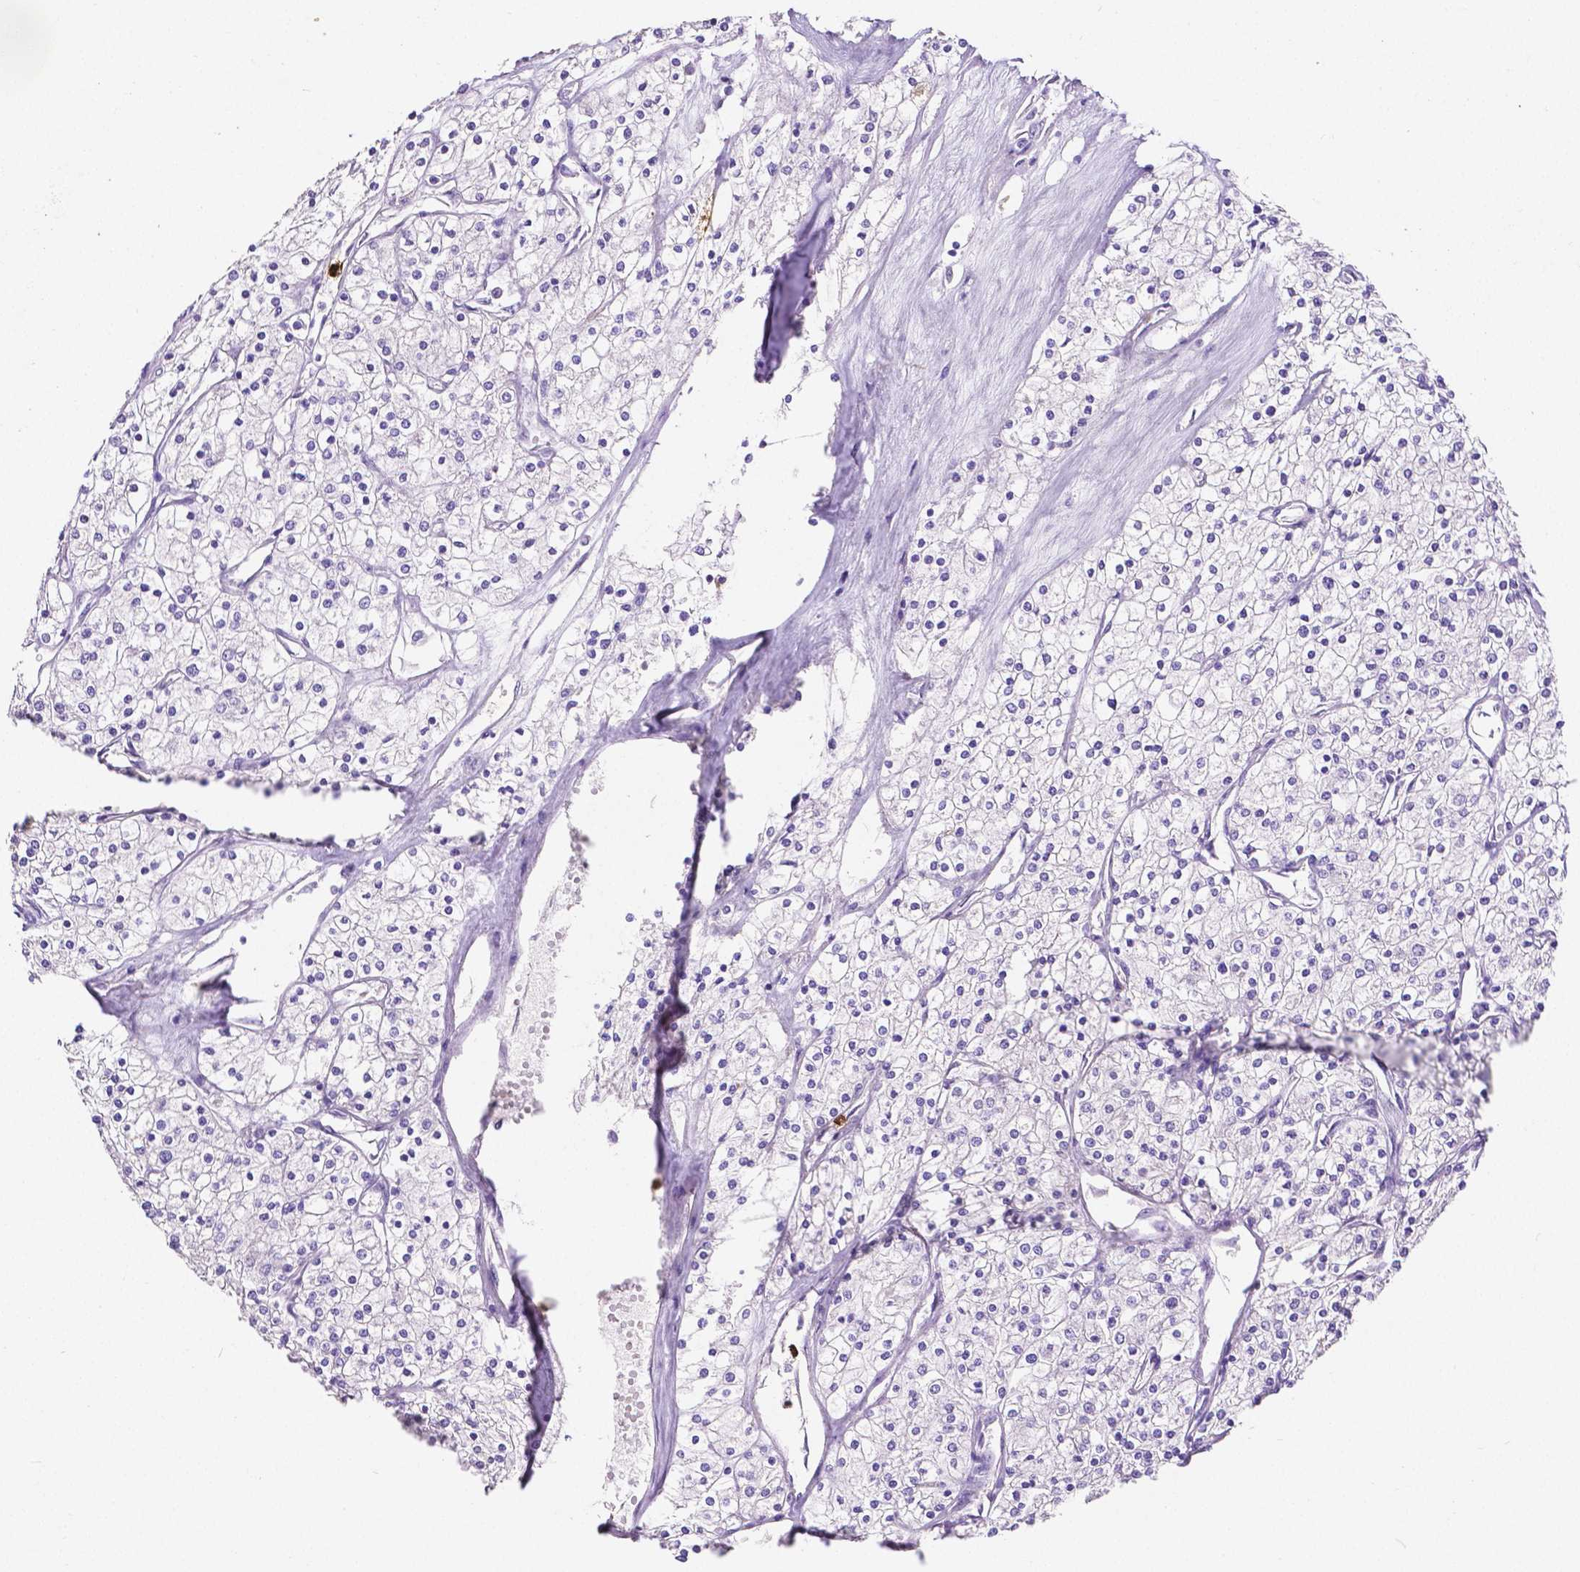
{"staining": {"intensity": "negative", "quantity": "none", "location": "none"}, "tissue": "renal cancer", "cell_type": "Tumor cells", "image_type": "cancer", "snomed": [{"axis": "morphology", "description": "Adenocarcinoma, NOS"}, {"axis": "topography", "description": "Kidney"}], "caption": "There is no significant positivity in tumor cells of renal adenocarcinoma. (DAB immunohistochemistry, high magnification).", "gene": "MMP9", "patient": {"sex": "male", "age": 80}}